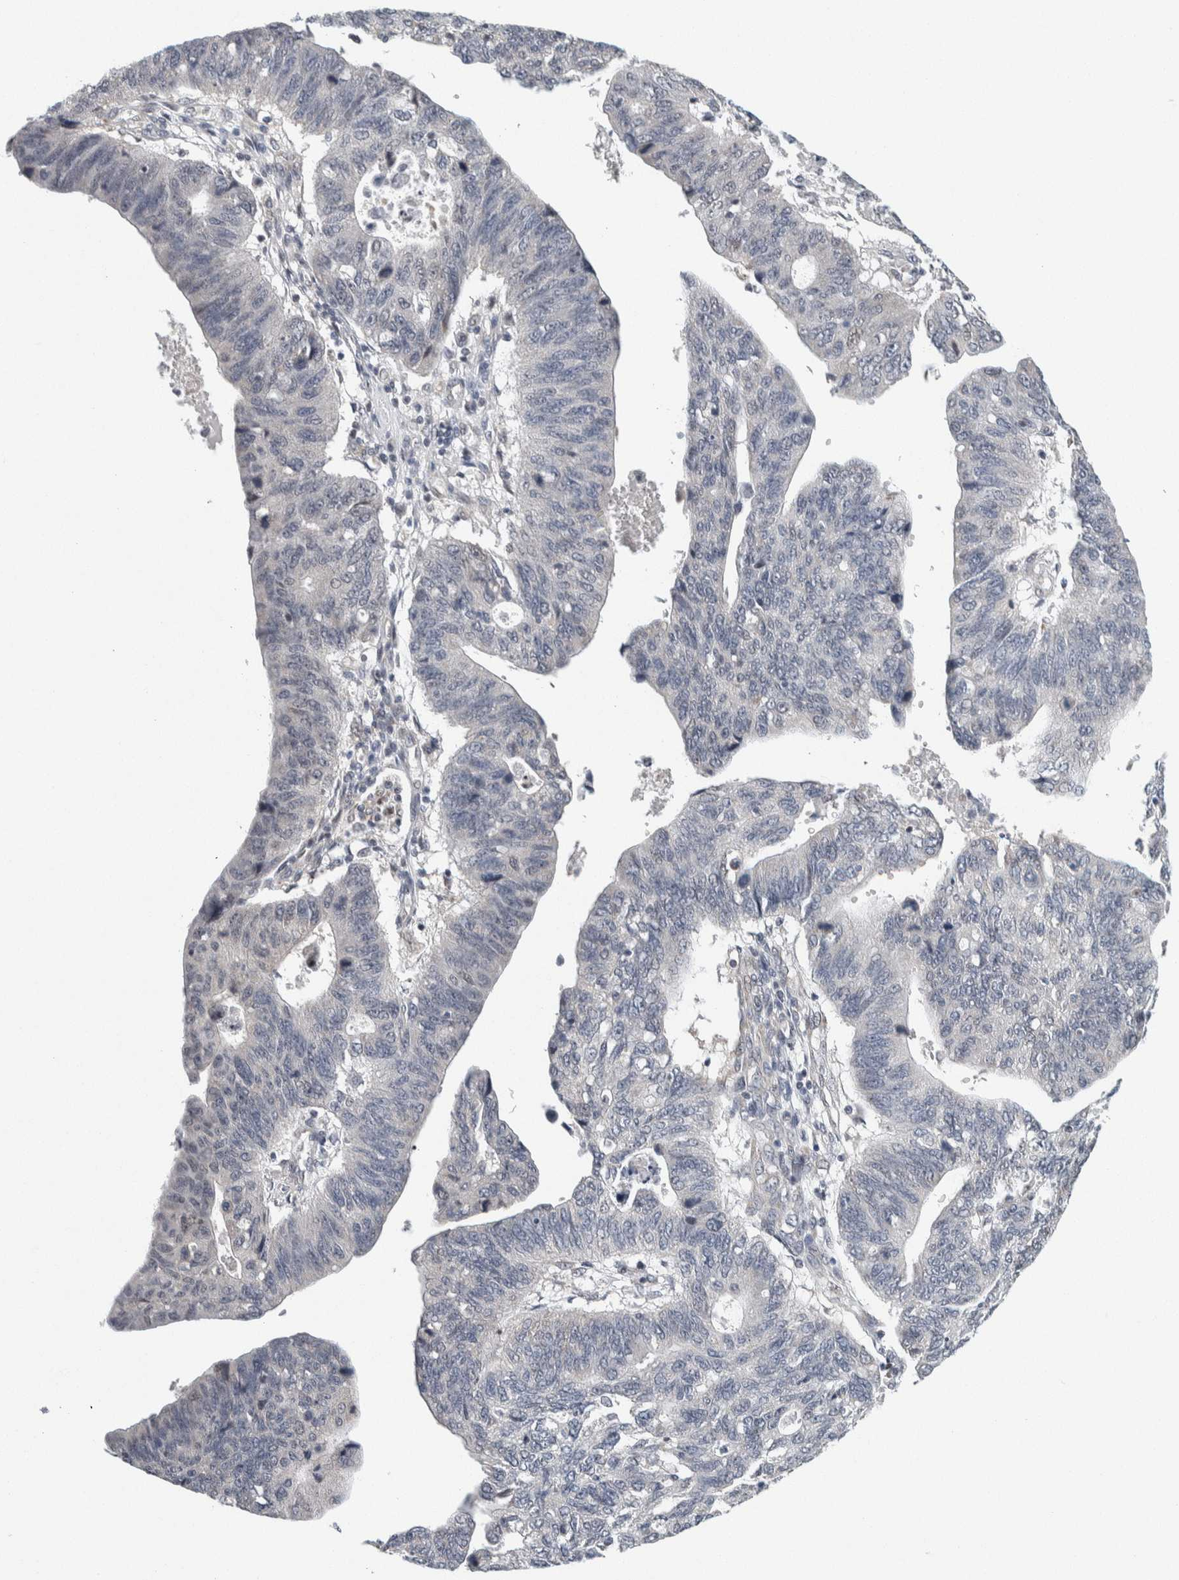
{"staining": {"intensity": "negative", "quantity": "none", "location": "none"}, "tissue": "stomach cancer", "cell_type": "Tumor cells", "image_type": "cancer", "snomed": [{"axis": "morphology", "description": "Adenocarcinoma, NOS"}, {"axis": "topography", "description": "Stomach"}], "caption": "There is no significant expression in tumor cells of stomach cancer (adenocarcinoma).", "gene": "NEUROD1", "patient": {"sex": "male", "age": 59}}